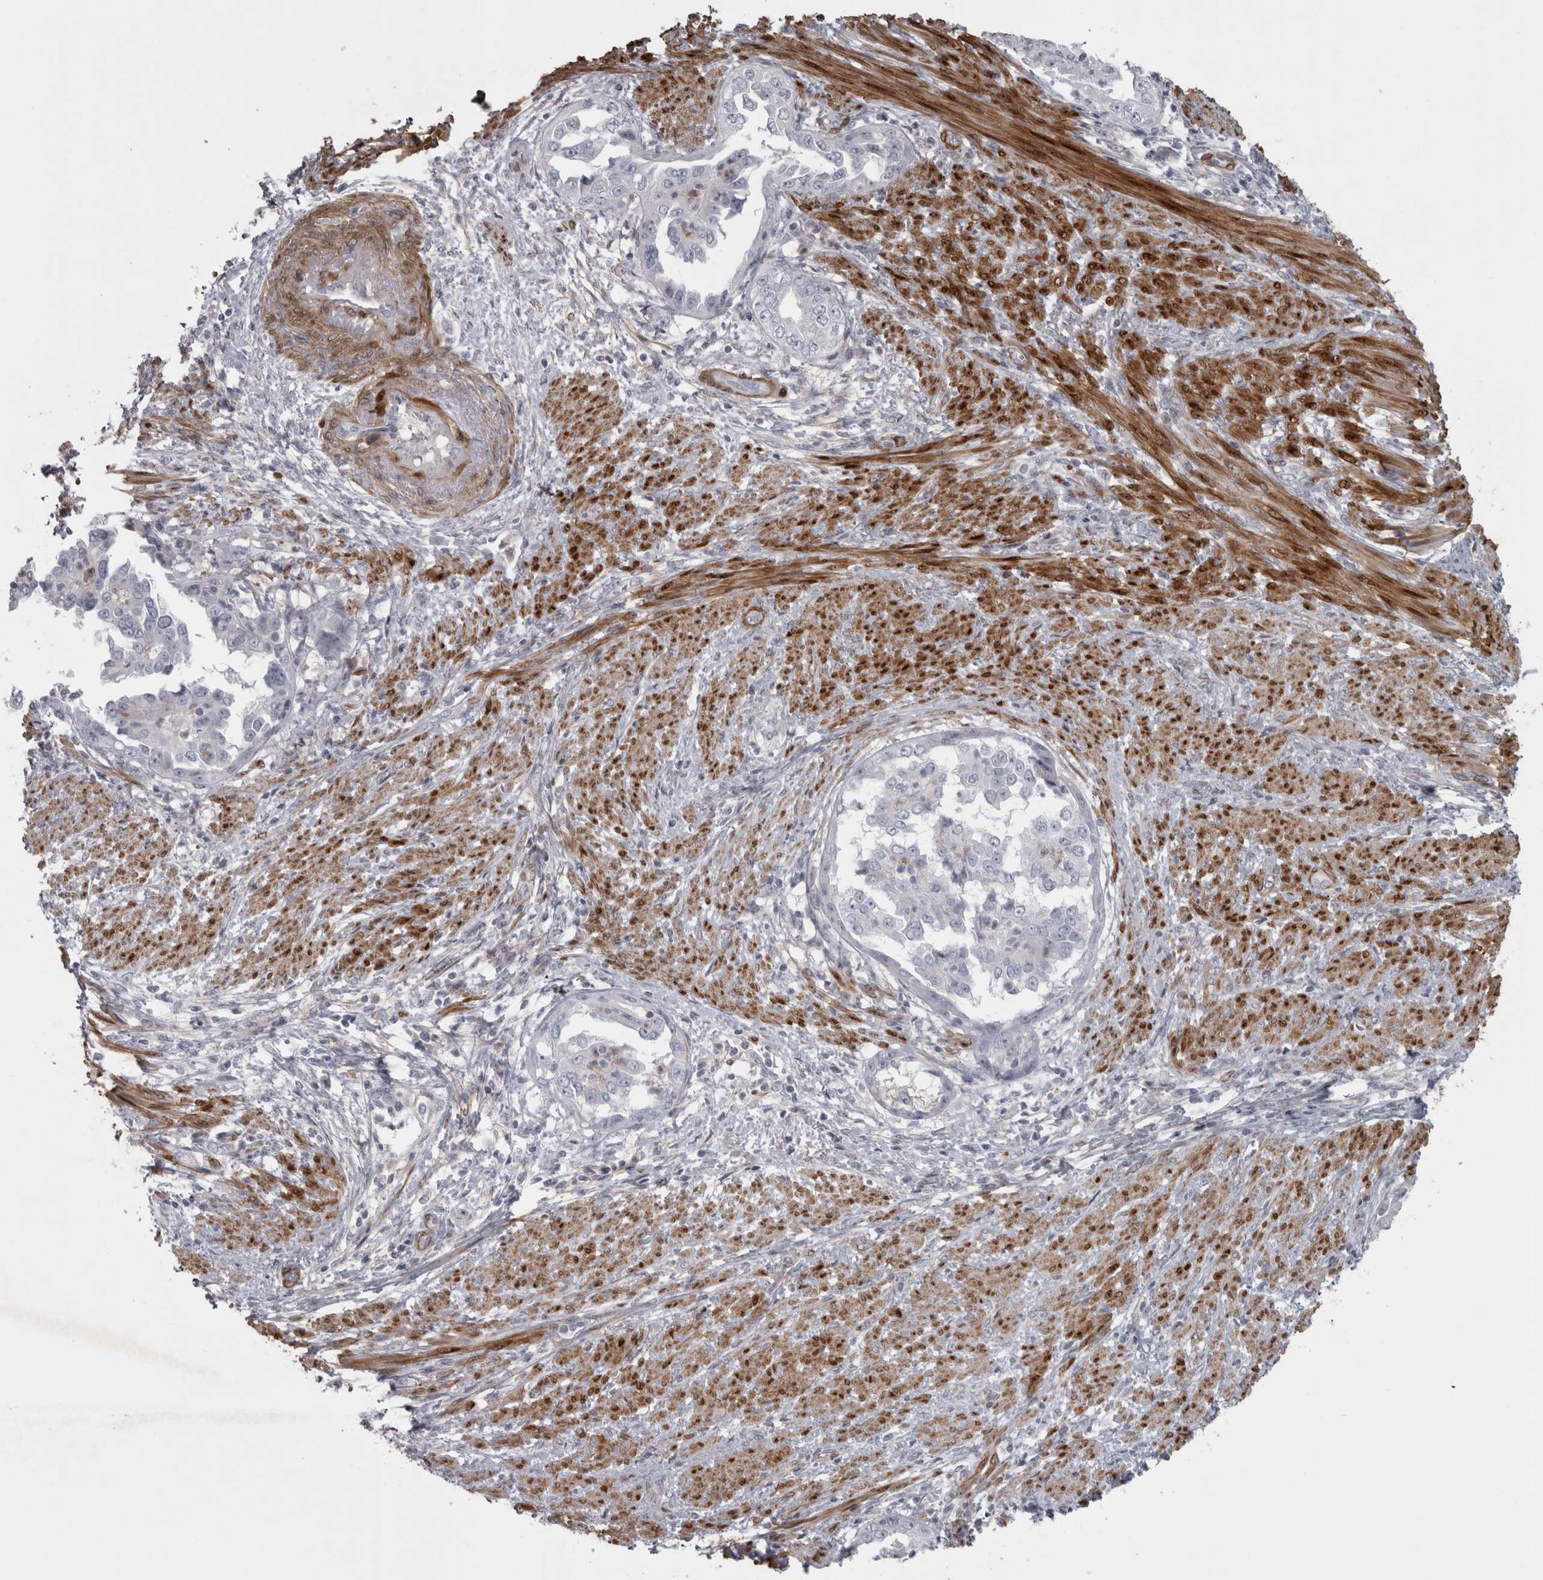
{"staining": {"intensity": "negative", "quantity": "none", "location": "none"}, "tissue": "endometrial cancer", "cell_type": "Tumor cells", "image_type": "cancer", "snomed": [{"axis": "morphology", "description": "Adenocarcinoma, NOS"}, {"axis": "topography", "description": "Endometrium"}], "caption": "Histopathology image shows no significant protein positivity in tumor cells of adenocarcinoma (endometrial). (DAB (3,3'-diaminobenzidine) IHC, high magnification).", "gene": "PPP1R12B", "patient": {"sex": "female", "age": 85}}